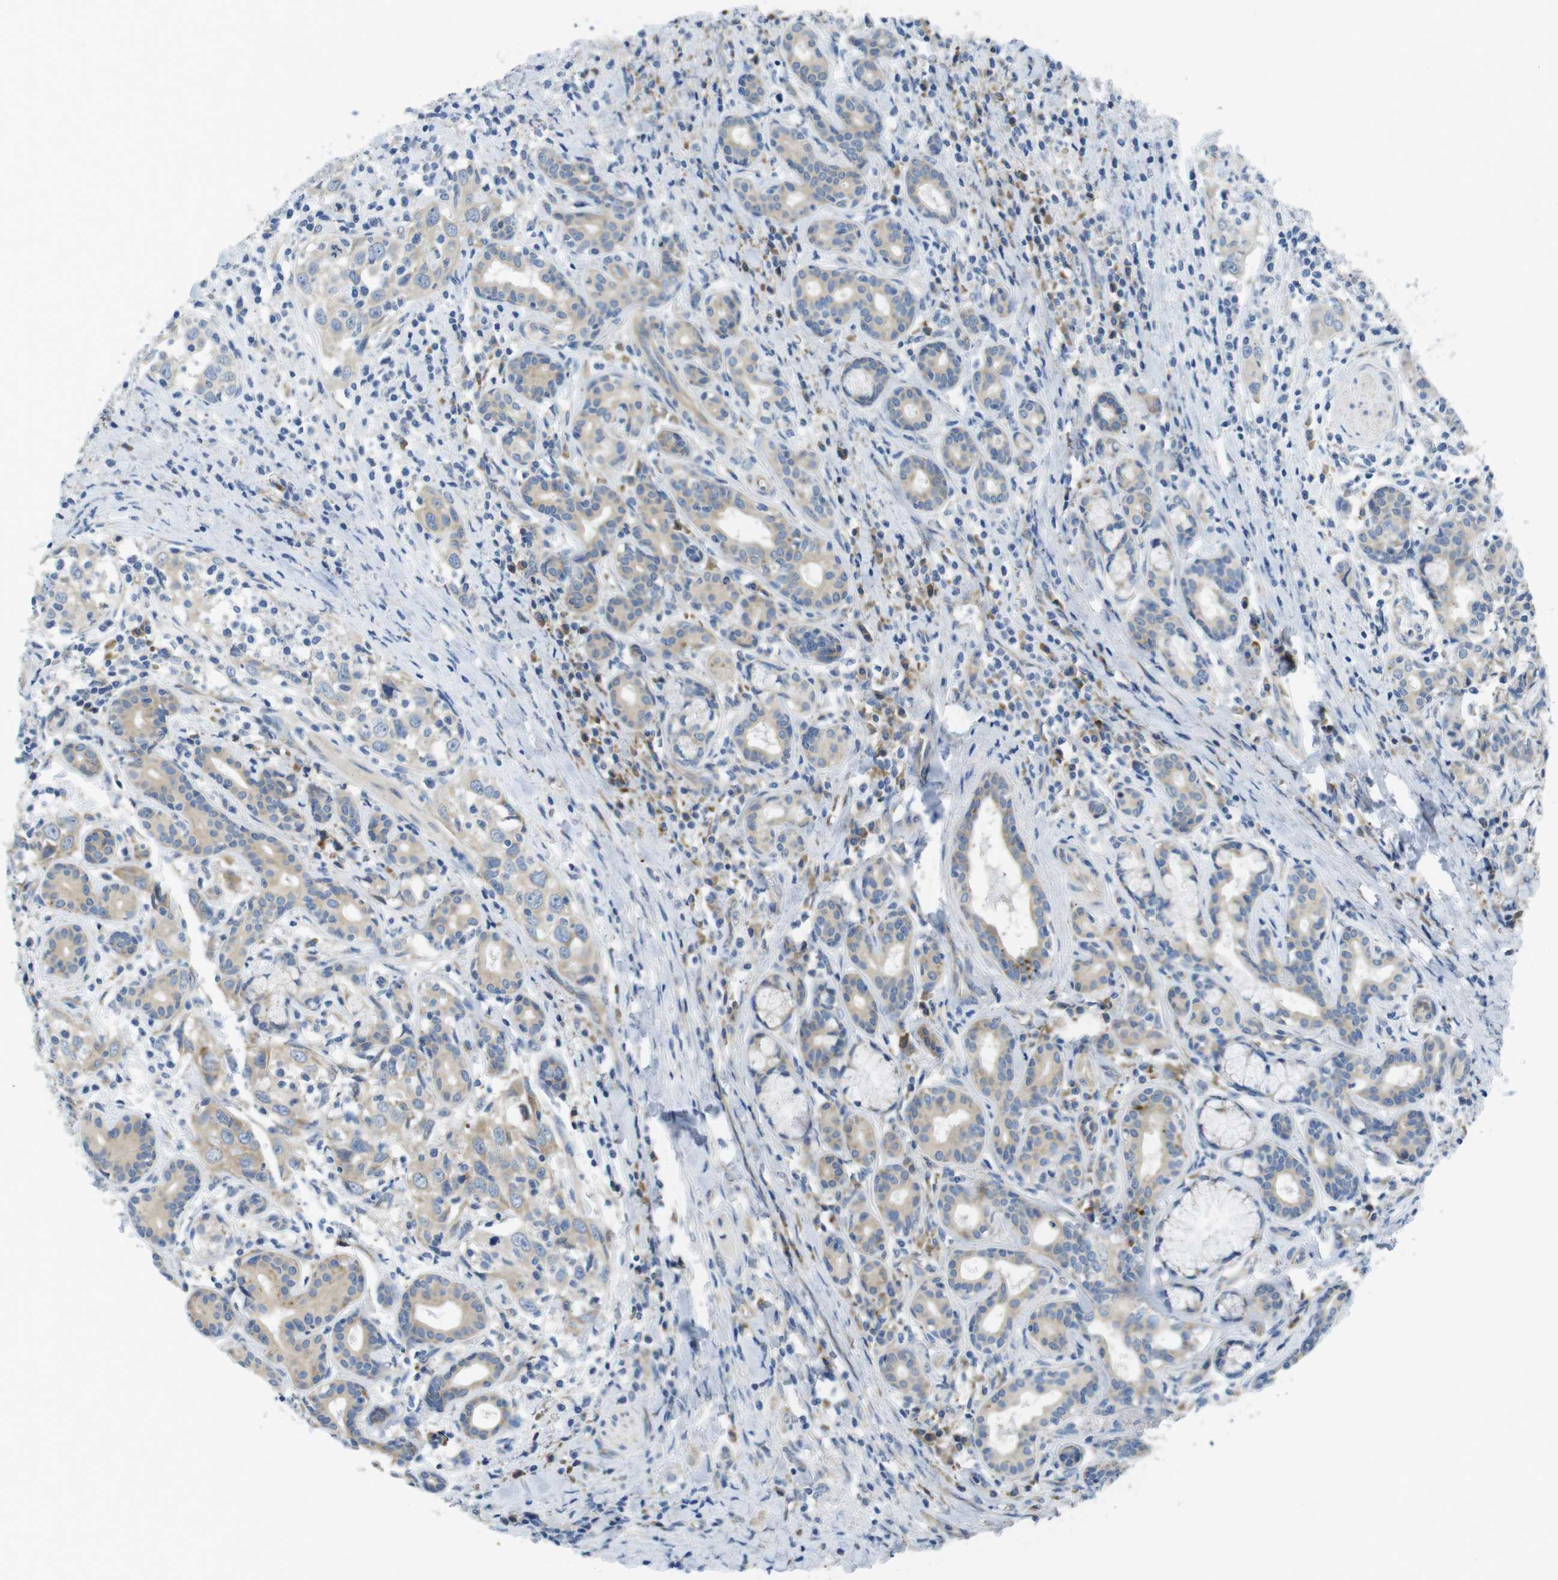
{"staining": {"intensity": "weak", "quantity": ">75%", "location": "cytoplasmic/membranous"}, "tissue": "head and neck cancer", "cell_type": "Tumor cells", "image_type": "cancer", "snomed": [{"axis": "morphology", "description": "Squamous cell carcinoma, NOS"}, {"axis": "topography", "description": "Oral tissue"}, {"axis": "topography", "description": "Head-Neck"}], "caption": "Human head and neck squamous cell carcinoma stained for a protein (brown) shows weak cytoplasmic/membranous positive staining in approximately >75% of tumor cells.", "gene": "TMEM234", "patient": {"sex": "female", "age": 50}}